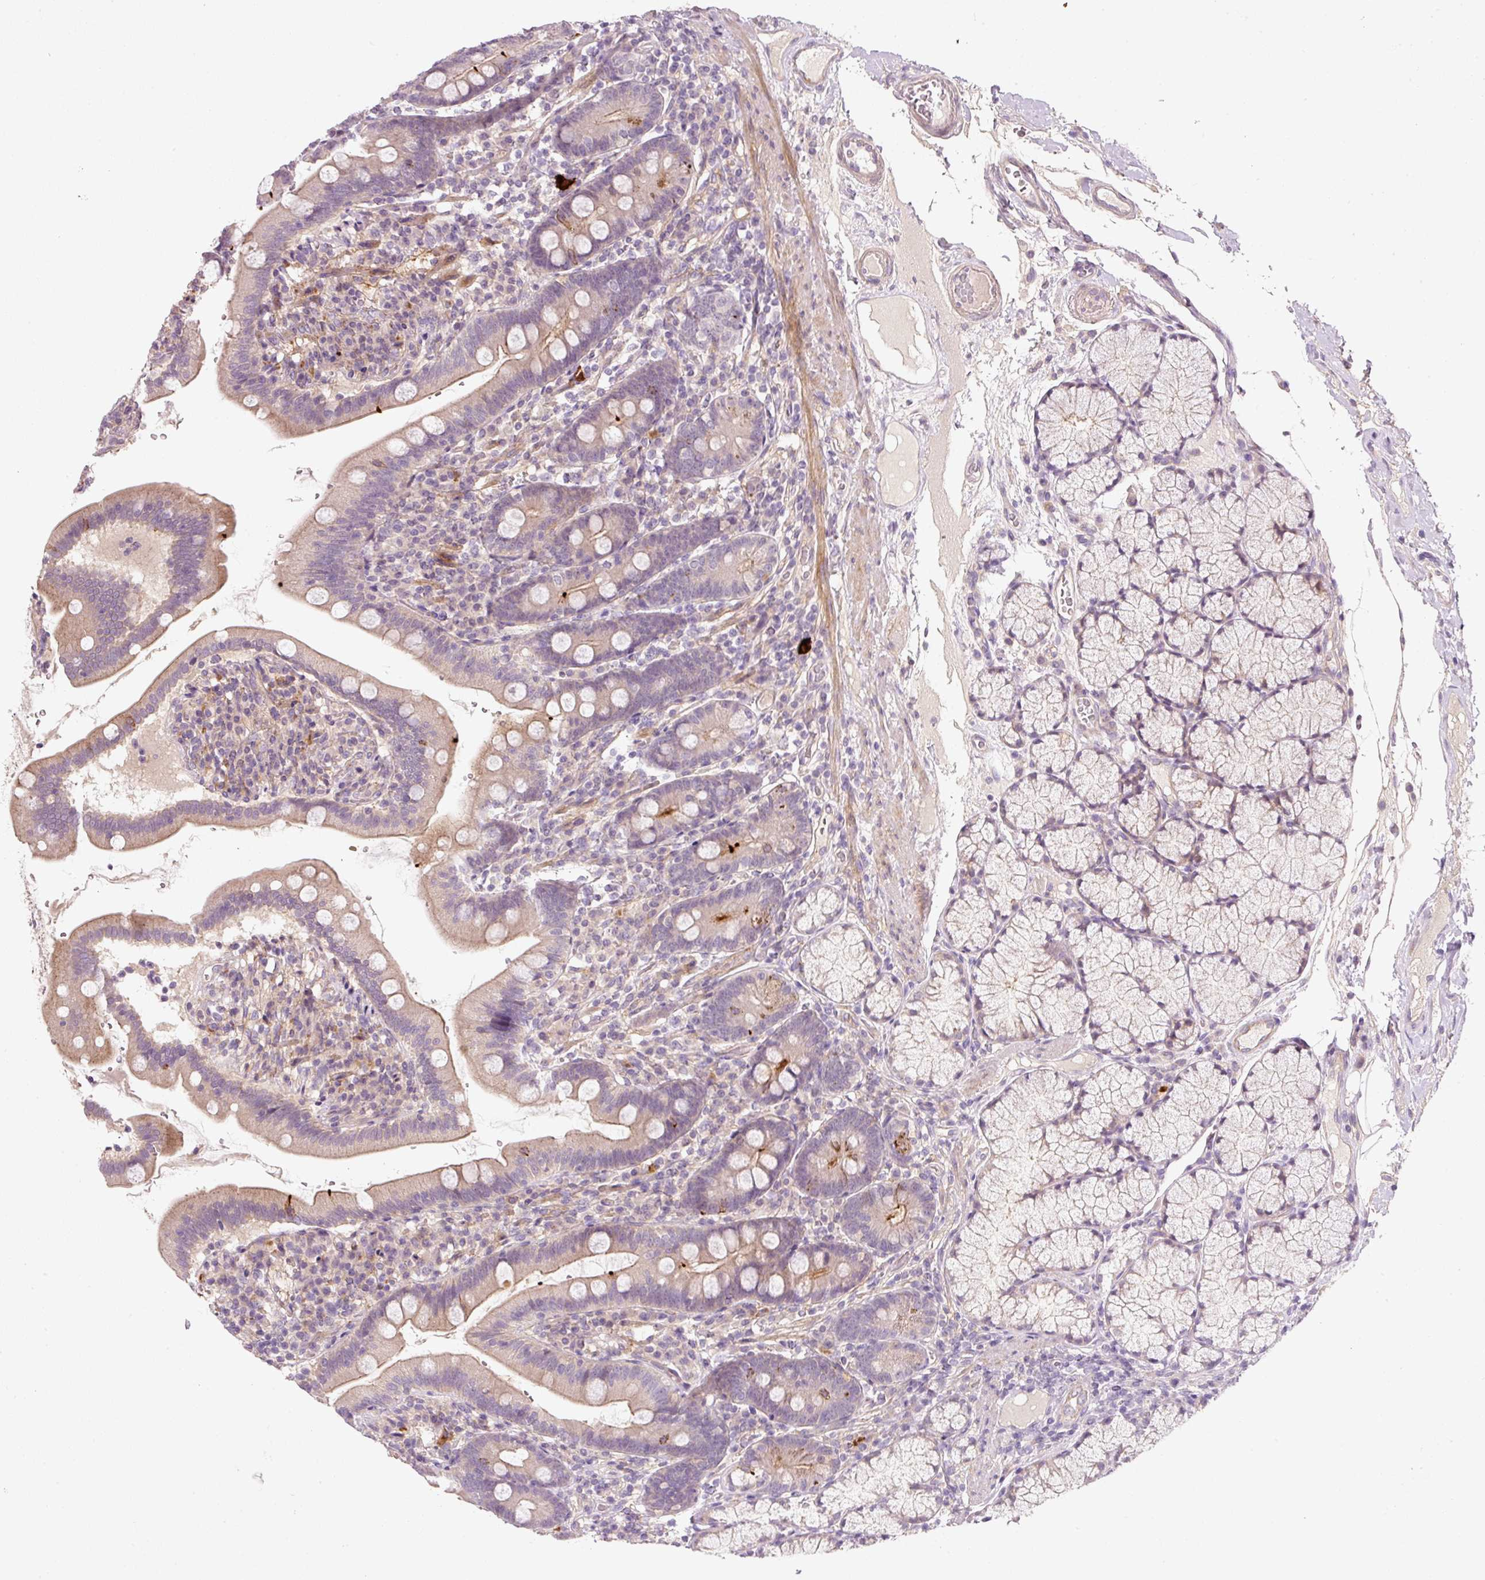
{"staining": {"intensity": "moderate", "quantity": "<25%", "location": "cytoplasmic/membranous"}, "tissue": "duodenum", "cell_type": "Glandular cells", "image_type": "normal", "snomed": [{"axis": "morphology", "description": "Normal tissue, NOS"}, {"axis": "topography", "description": "Duodenum"}], "caption": "Approximately <25% of glandular cells in normal human duodenum show moderate cytoplasmic/membranous protein positivity as visualized by brown immunohistochemical staining.", "gene": "TIRAP", "patient": {"sex": "female", "age": 67}}